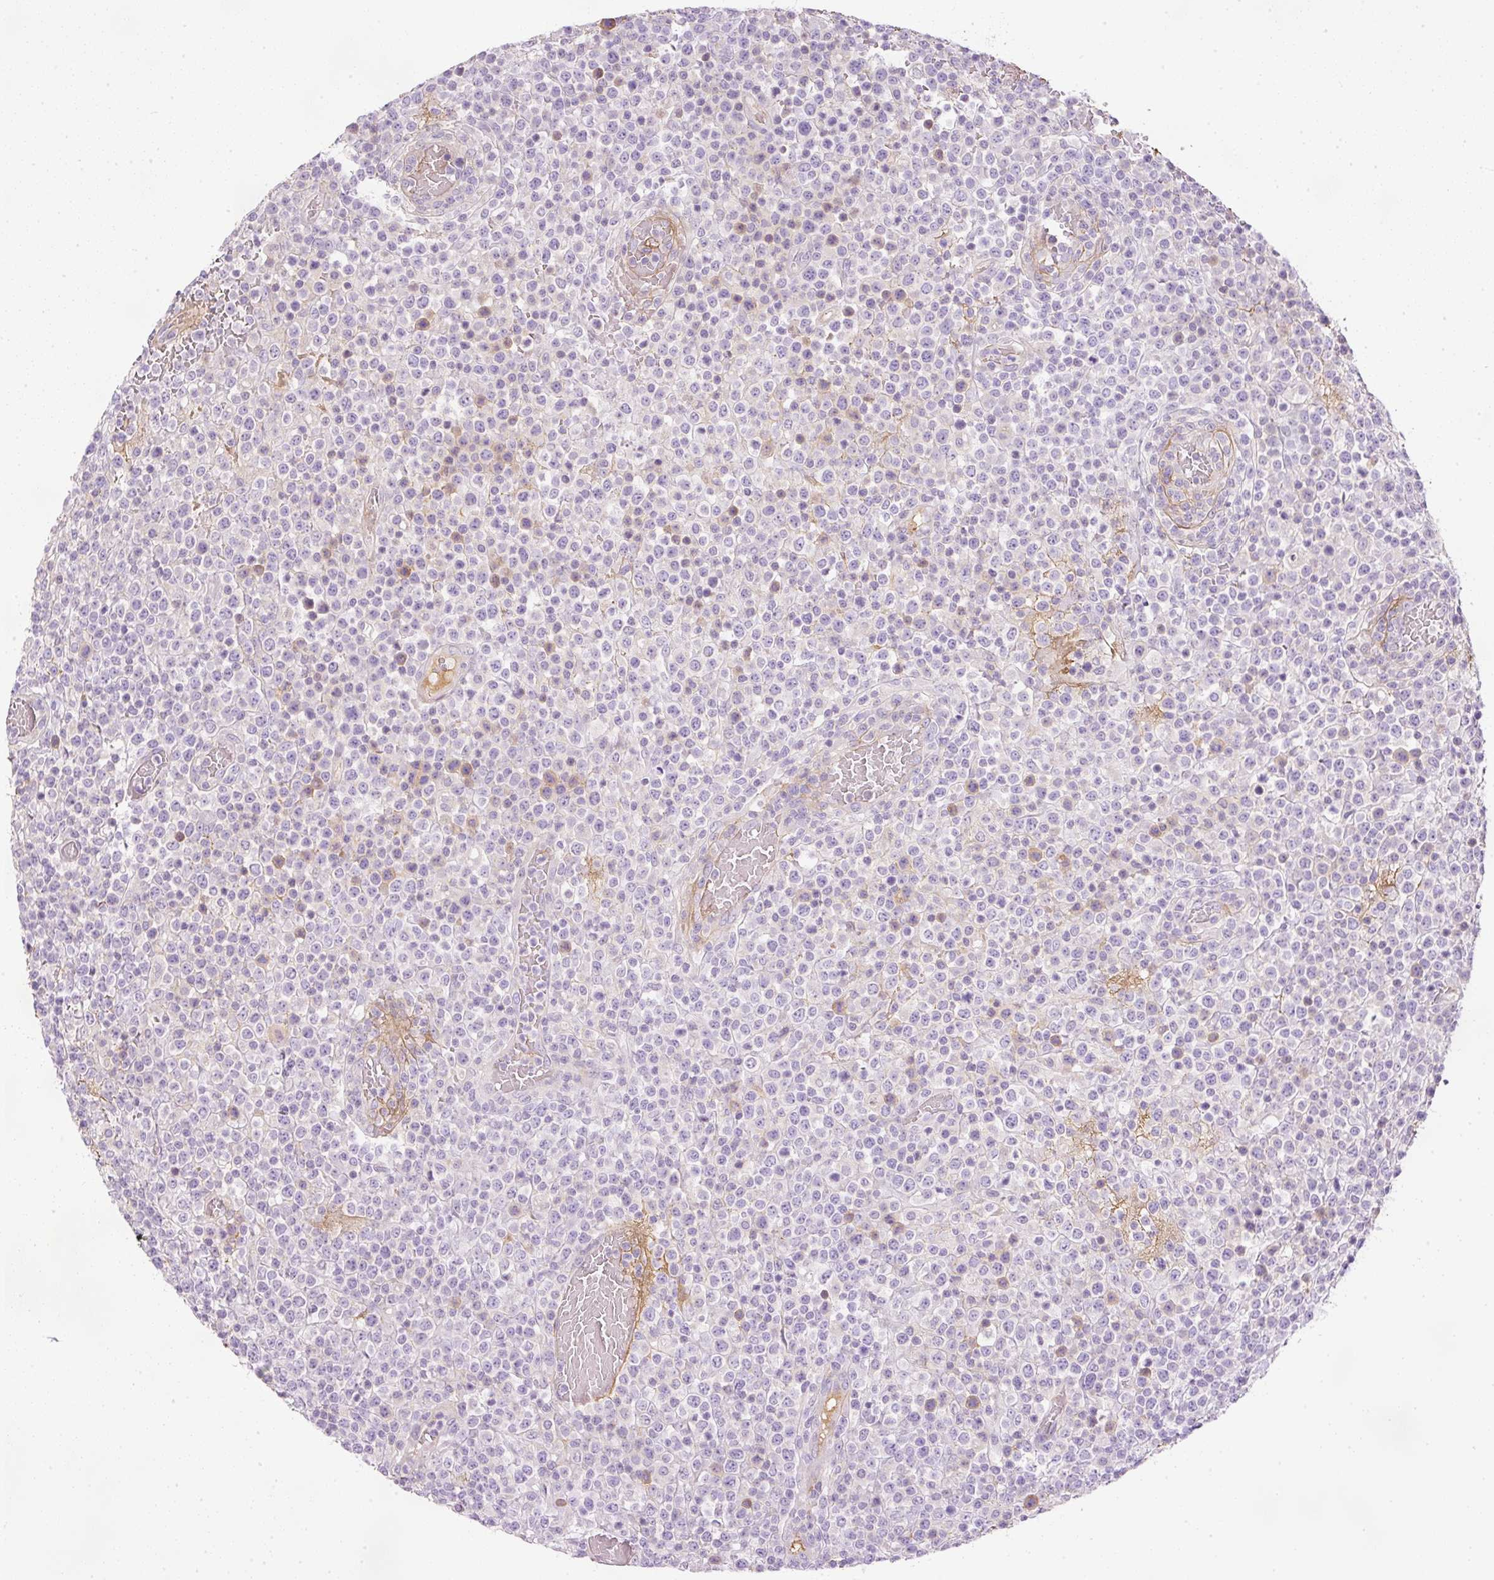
{"staining": {"intensity": "negative", "quantity": "none", "location": "none"}, "tissue": "lymphoma", "cell_type": "Tumor cells", "image_type": "cancer", "snomed": [{"axis": "morphology", "description": "Malignant lymphoma, non-Hodgkin's type, High grade"}, {"axis": "topography", "description": "Colon"}], "caption": "Tumor cells are negative for brown protein staining in high-grade malignant lymphoma, non-Hodgkin's type.", "gene": "KPNA5", "patient": {"sex": "female", "age": 53}}